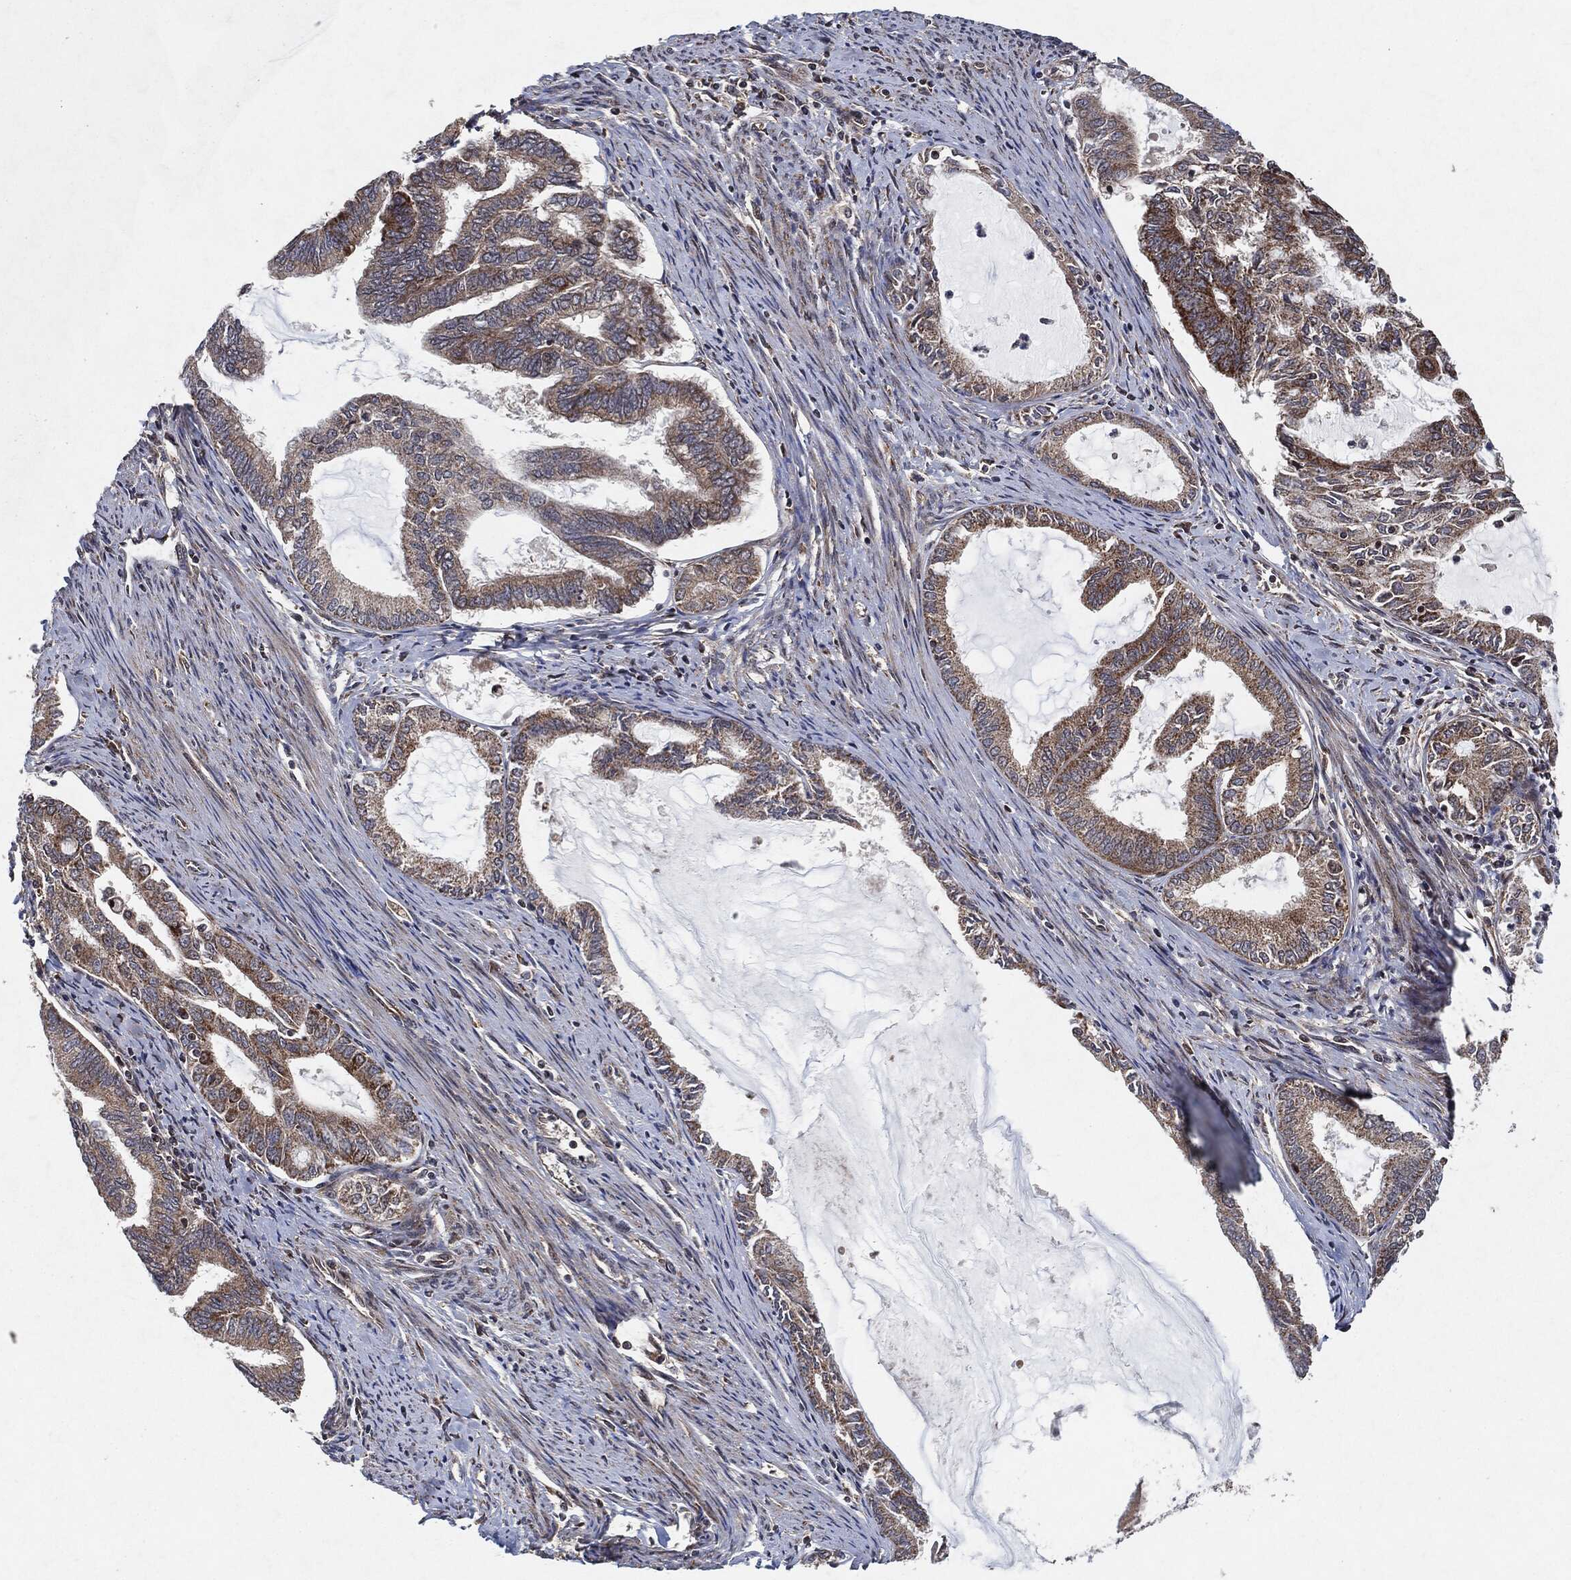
{"staining": {"intensity": "moderate", "quantity": "25%-75%", "location": "cytoplasmic/membranous"}, "tissue": "endometrial cancer", "cell_type": "Tumor cells", "image_type": "cancer", "snomed": [{"axis": "morphology", "description": "Adenocarcinoma, NOS"}, {"axis": "topography", "description": "Endometrium"}], "caption": "The immunohistochemical stain labels moderate cytoplasmic/membranous positivity in tumor cells of endometrial adenocarcinoma tissue.", "gene": "BCAR1", "patient": {"sex": "female", "age": 86}}